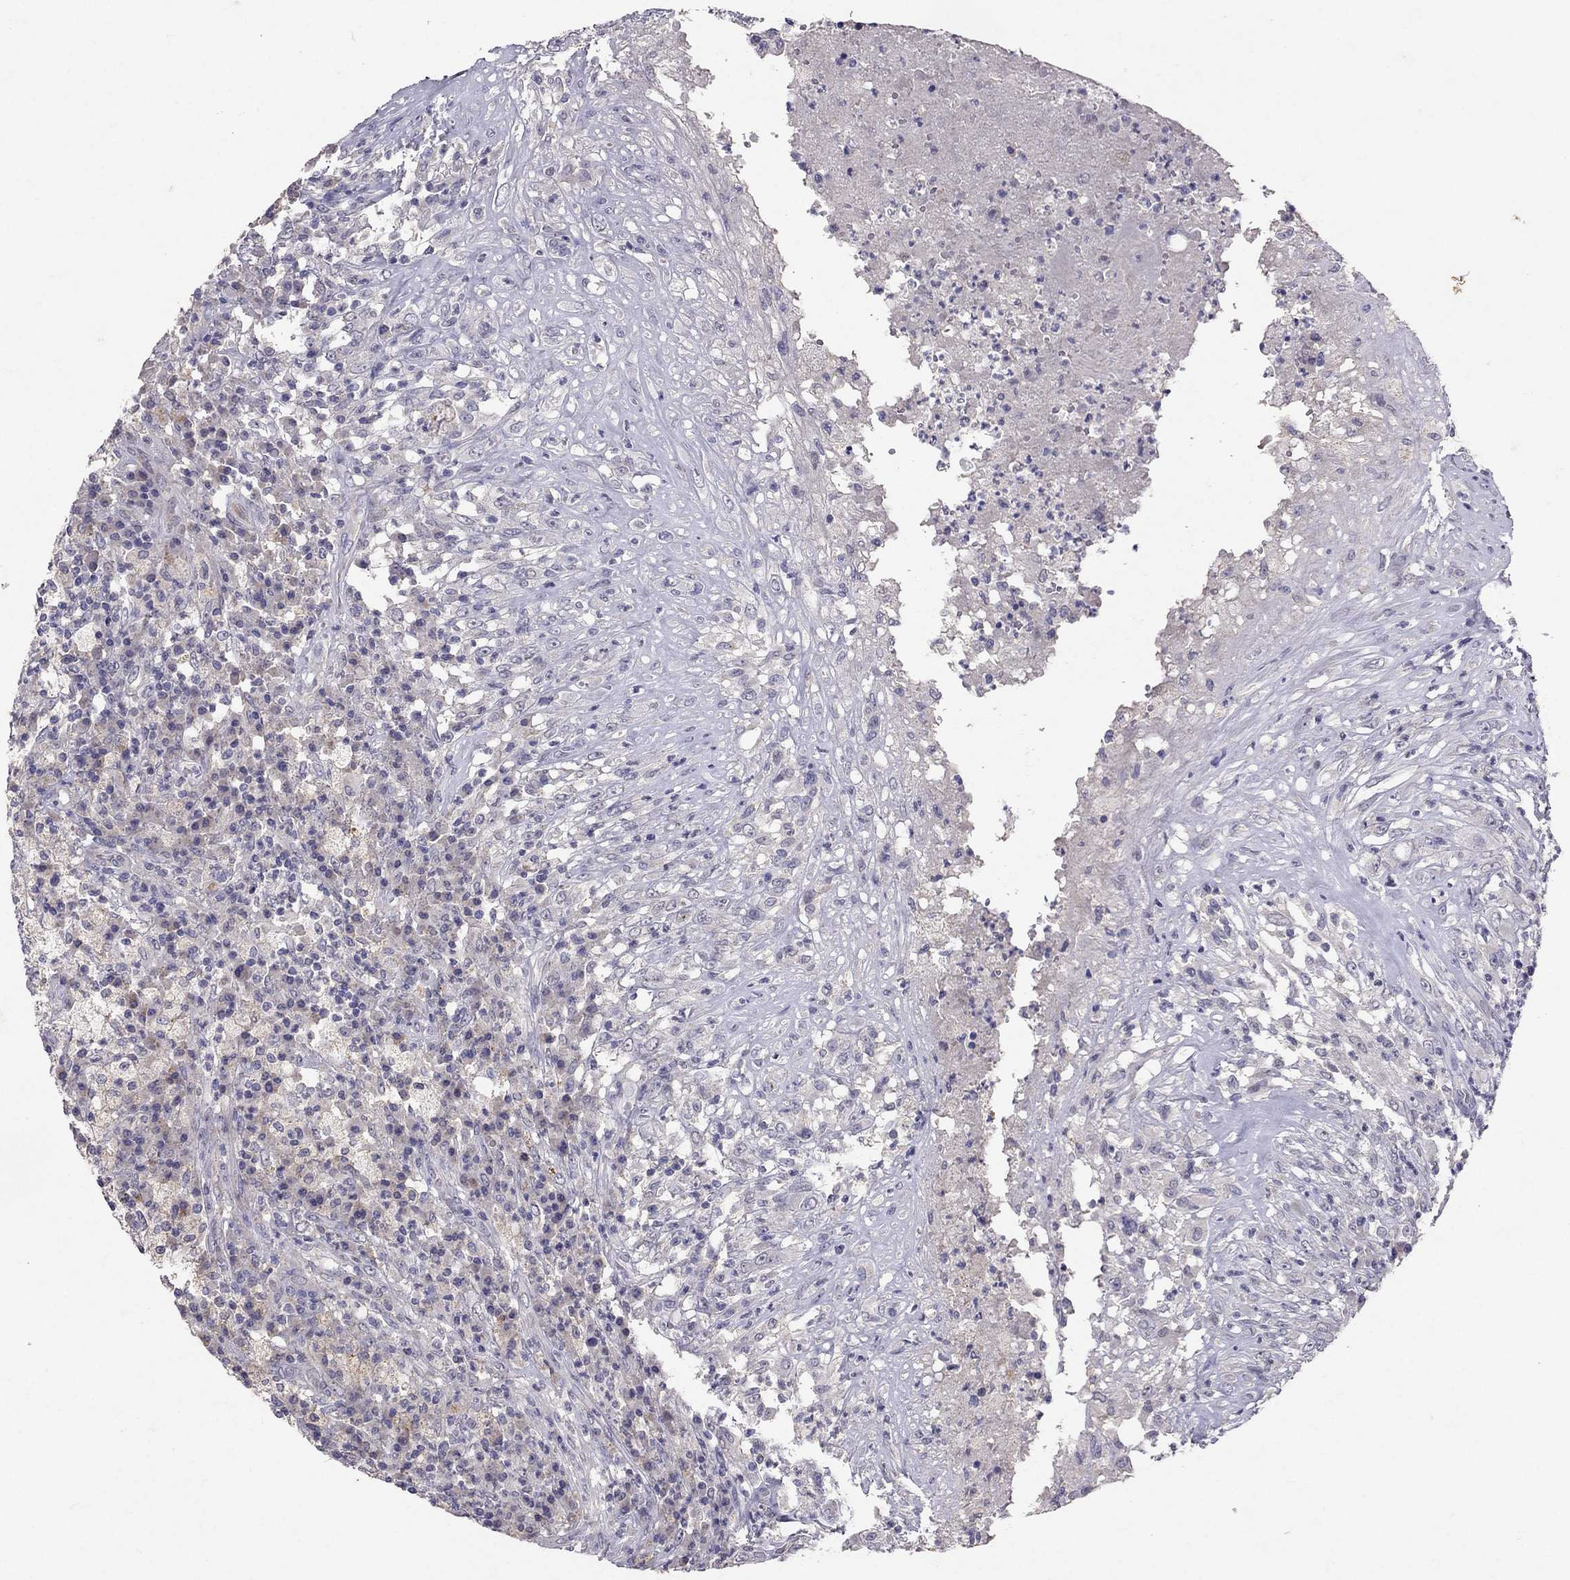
{"staining": {"intensity": "negative", "quantity": "none", "location": "none"}, "tissue": "testis cancer", "cell_type": "Tumor cells", "image_type": "cancer", "snomed": [{"axis": "morphology", "description": "Necrosis, NOS"}, {"axis": "morphology", "description": "Carcinoma, Embryonal, NOS"}, {"axis": "topography", "description": "Testis"}], "caption": "High magnification brightfield microscopy of testis cancer stained with DAB (brown) and counterstained with hematoxylin (blue): tumor cells show no significant expression.", "gene": "FST", "patient": {"sex": "male", "age": 19}}